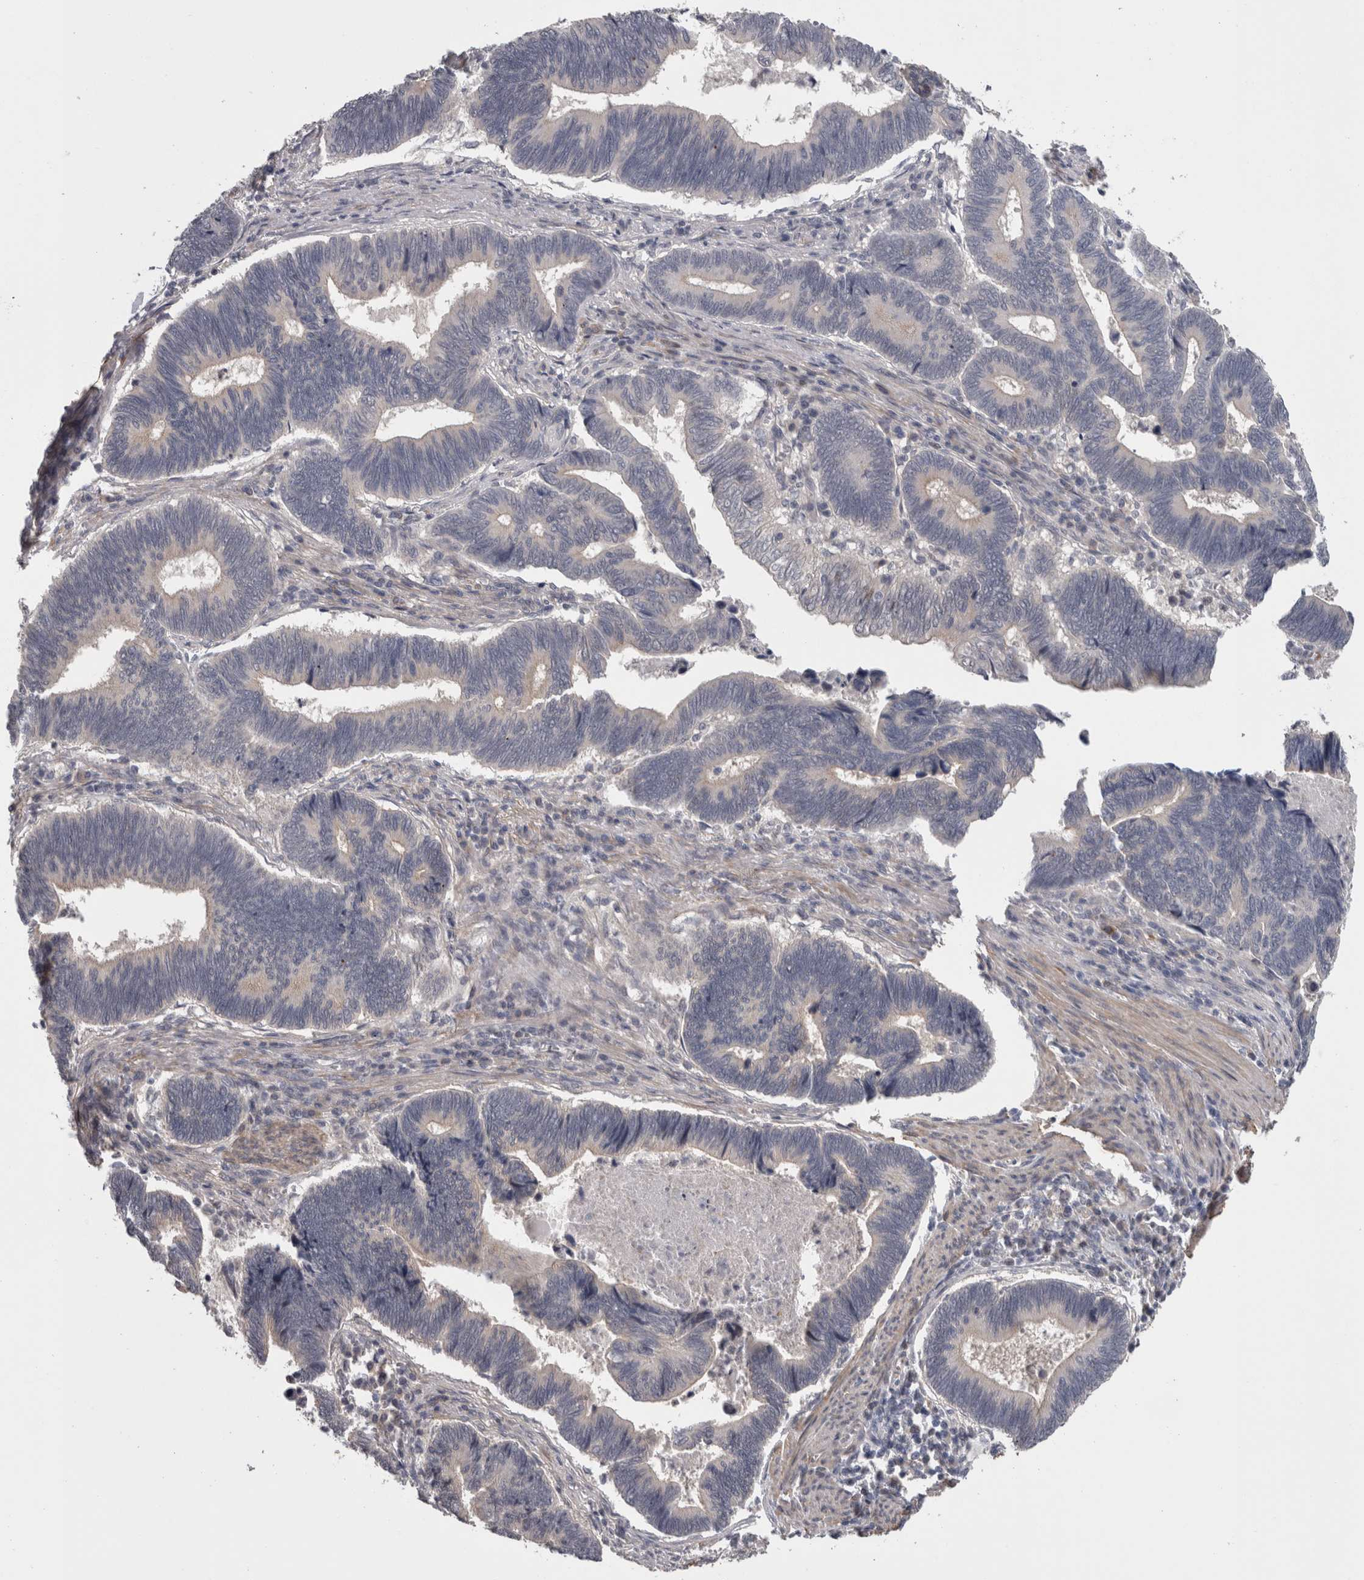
{"staining": {"intensity": "negative", "quantity": "none", "location": "none"}, "tissue": "pancreatic cancer", "cell_type": "Tumor cells", "image_type": "cancer", "snomed": [{"axis": "morphology", "description": "Adenocarcinoma, NOS"}, {"axis": "topography", "description": "Pancreas"}], "caption": "There is no significant staining in tumor cells of pancreatic adenocarcinoma.", "gene": "RMDN1", "patient": {"sex": "female", "age": 70}}